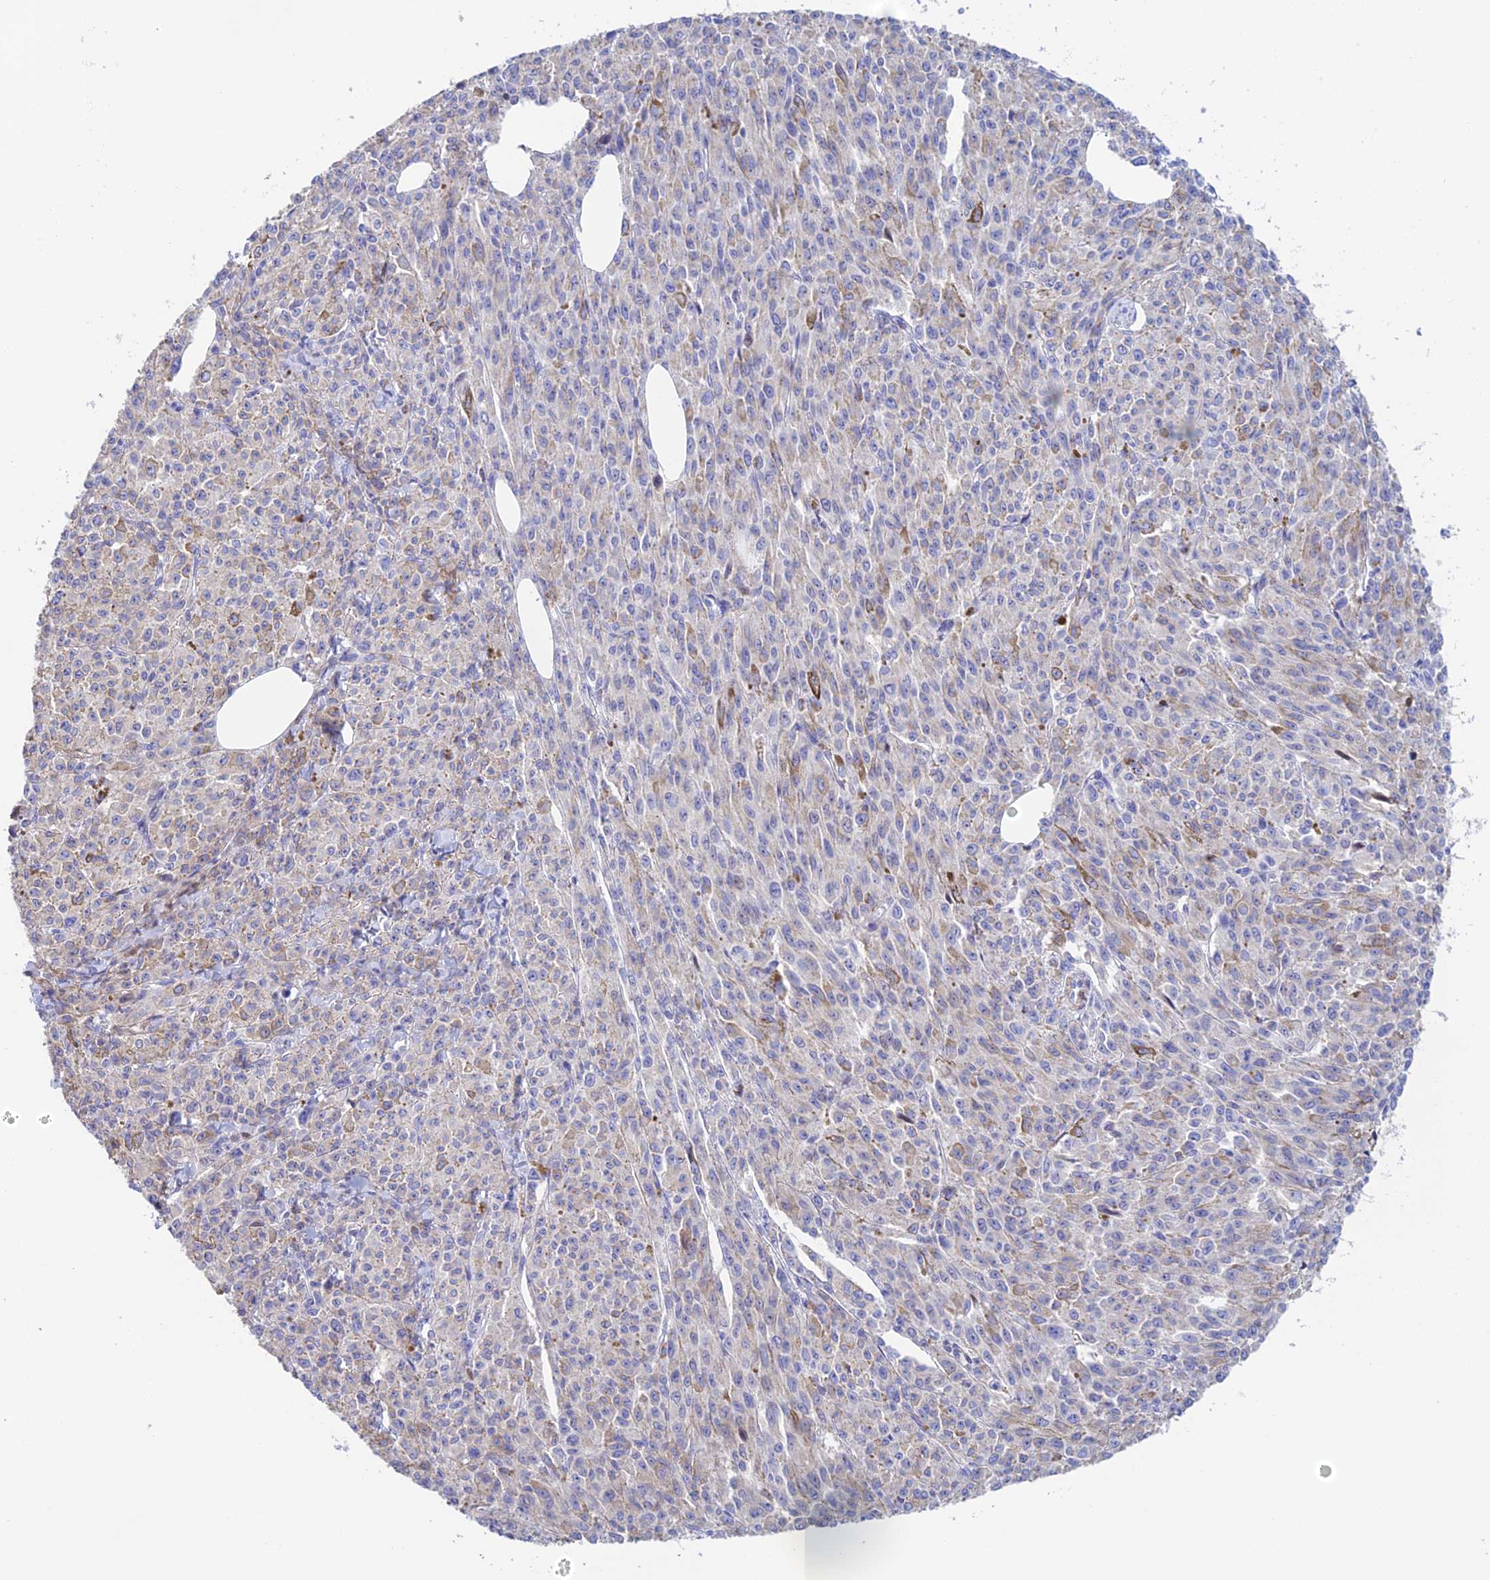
{"staining": {"intensity": "weak", "quantity": "<25%", "location": "cytoplasmic/membranous"}, "tissue": "melanoma", "cell_type": "Tumor cells", "image_type": "cancer", "snomed": [{"axis": "morphology", "description": "Malignant melanoma, NOS"}, {"axis": "topography", "description": "Skin"}], "caption": "A high-resolution micrograph shows immunohistochemistry staining of malignant melanoma, which displays no significant staining in tumor cells.", "gene": "PRIM1", "patient": {"sex": "female", "age": 52}}